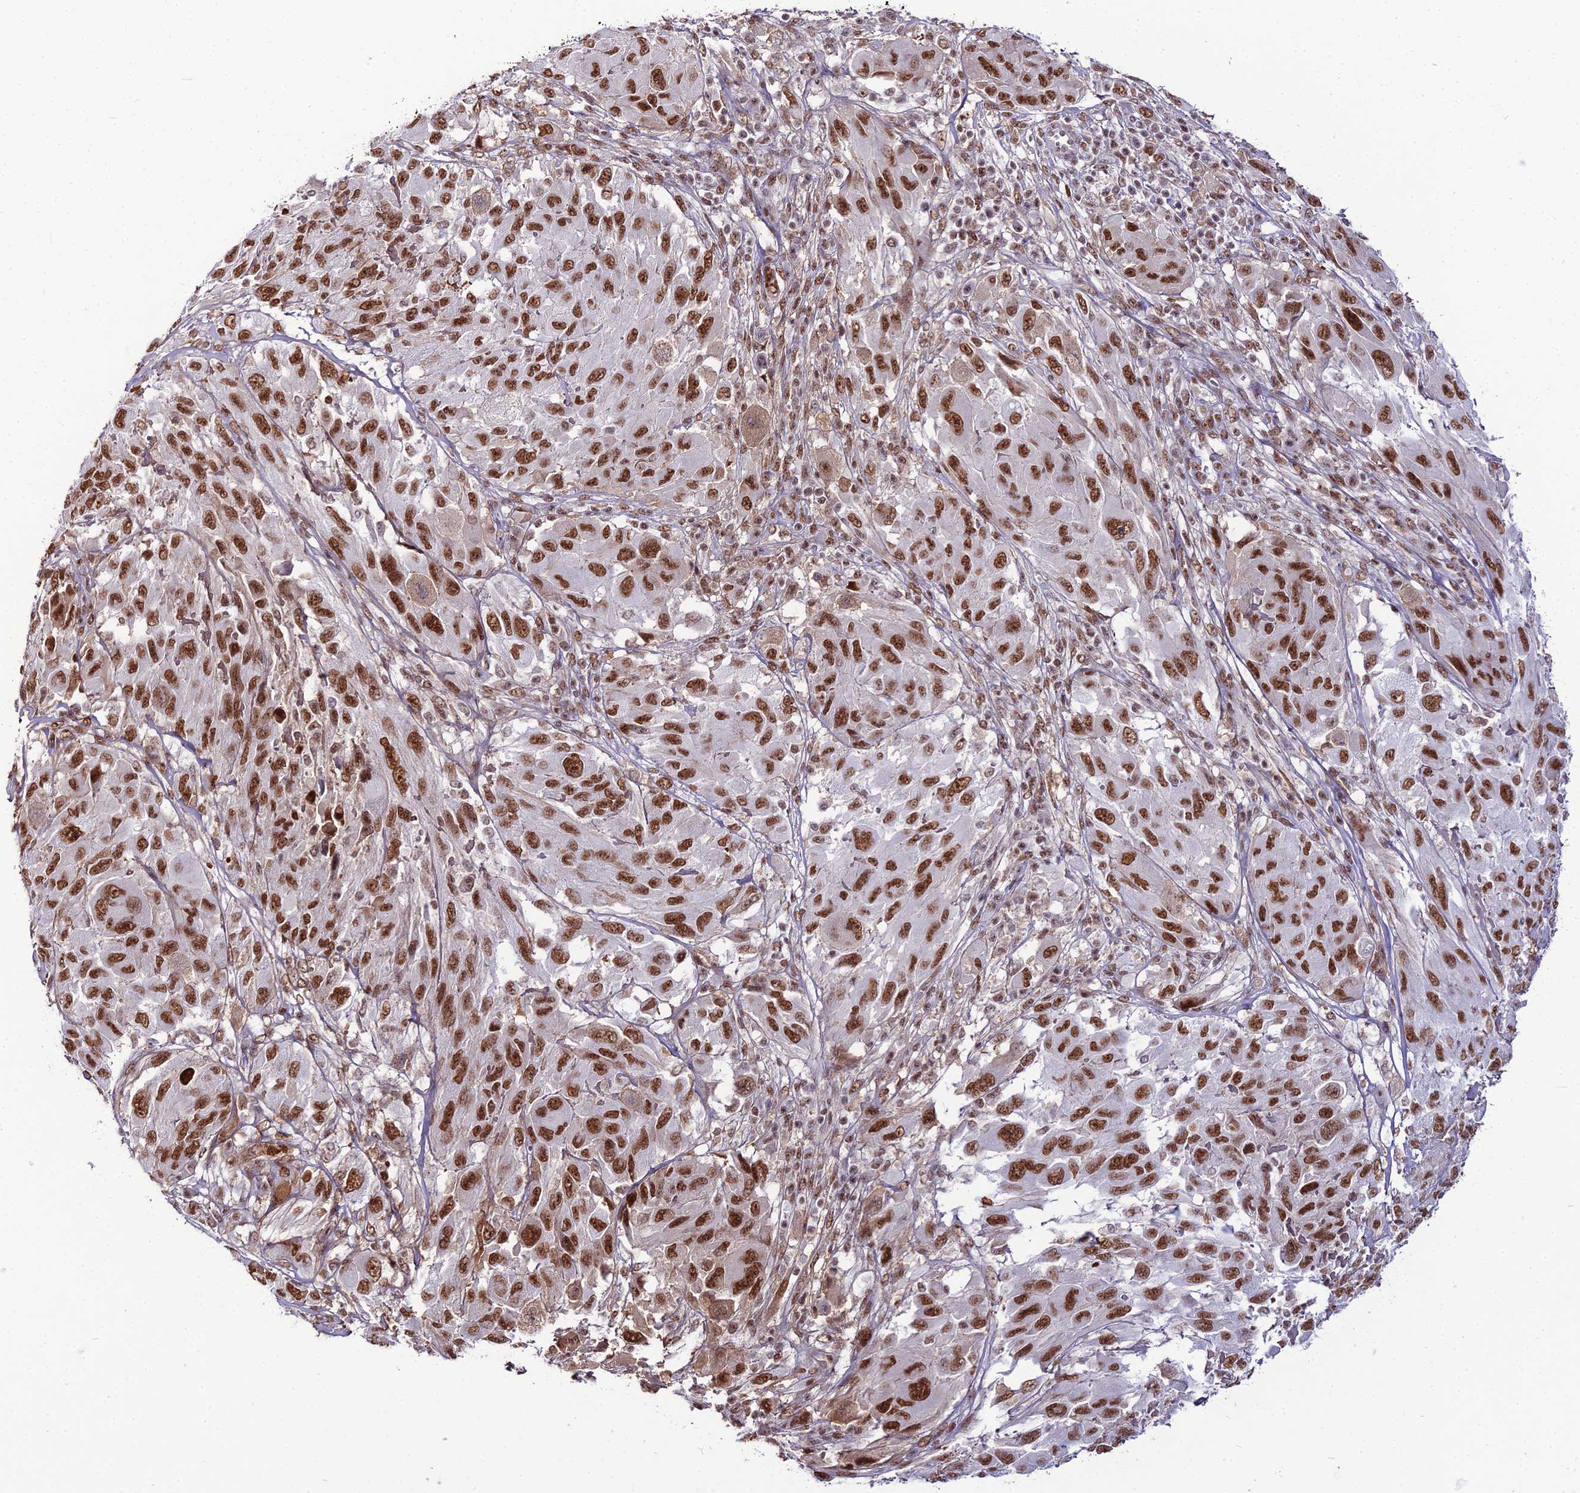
{"staining": {"intensity": "strong", "quantity": ">75%", "location": "nuclear"}, "tissue": "melanoma", "cell_type": "Tumor cells", "image_type": "cancer", "snomed": [{"axis": "morphology", "description": "Malignant melanoma, NOS"}, {"axis": "topography", "description": "Skin"}], "caption": "DAB (3,3'-diaminobenzidine) immunohistochemical staining of malignant melanoma demonstrates strong nuclear protein positivity in about >75% of tumor cells. (Stains: DAB in brown, nuclei in blue, Microscopy: brightfield microscopy at high magnification).", "gene": "RBM12", "patient": {"sex": "female", "age": 91}}